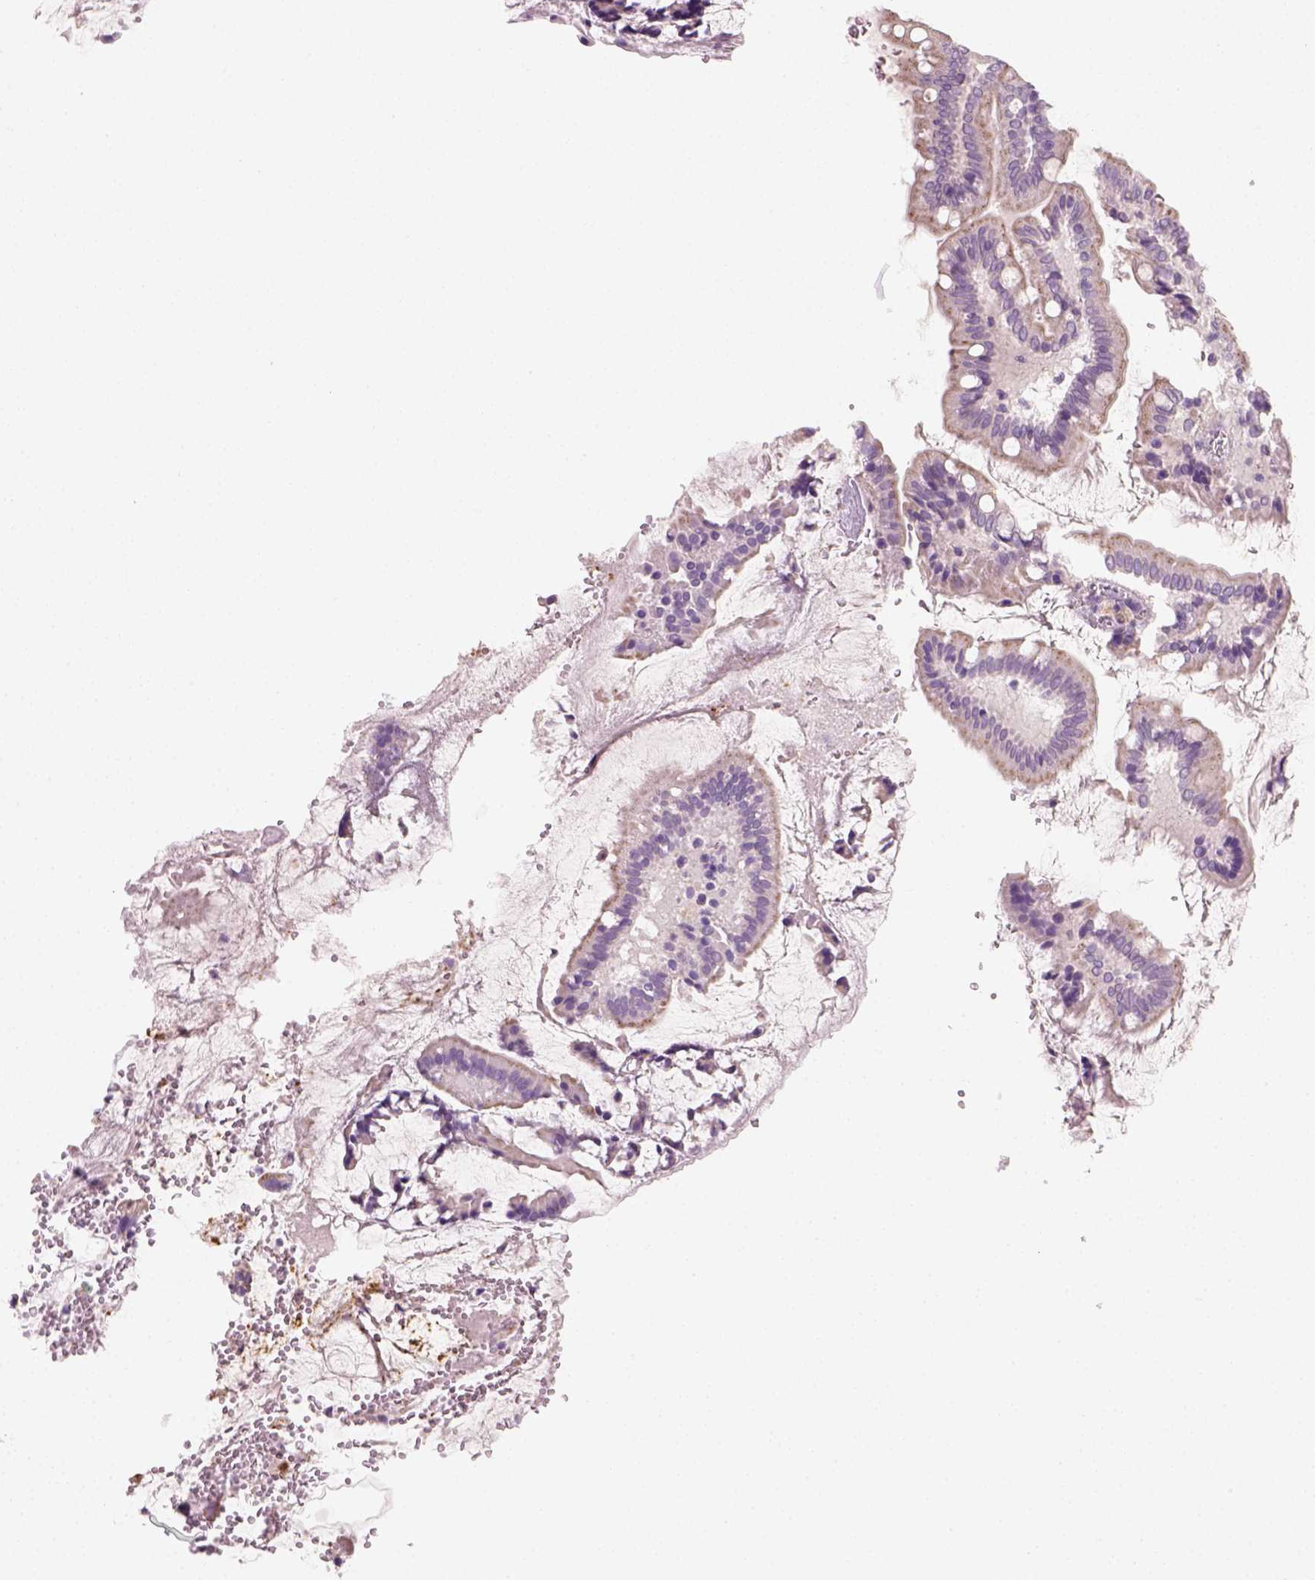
{"staining": {"intensity": "moderate", "quantity": "25%-75%", "location": "cytoplasmic/membranous"}, "tissue": "small intestine", "cell_type": "Glandular cells", "image_type": "normal", "snomed": [{"axis": "morphology", "description": "Normal tissue, NOS"}, {"axis": "topography", "description": "Small intestine"}], "caption": "A brown stain labels moderate cytoplasmic/membranous expression of a protein in glandular cells of unremarkable human small intestine.", "gene": "FAM163B", "patient": {"sex": "female", "age": 56}}